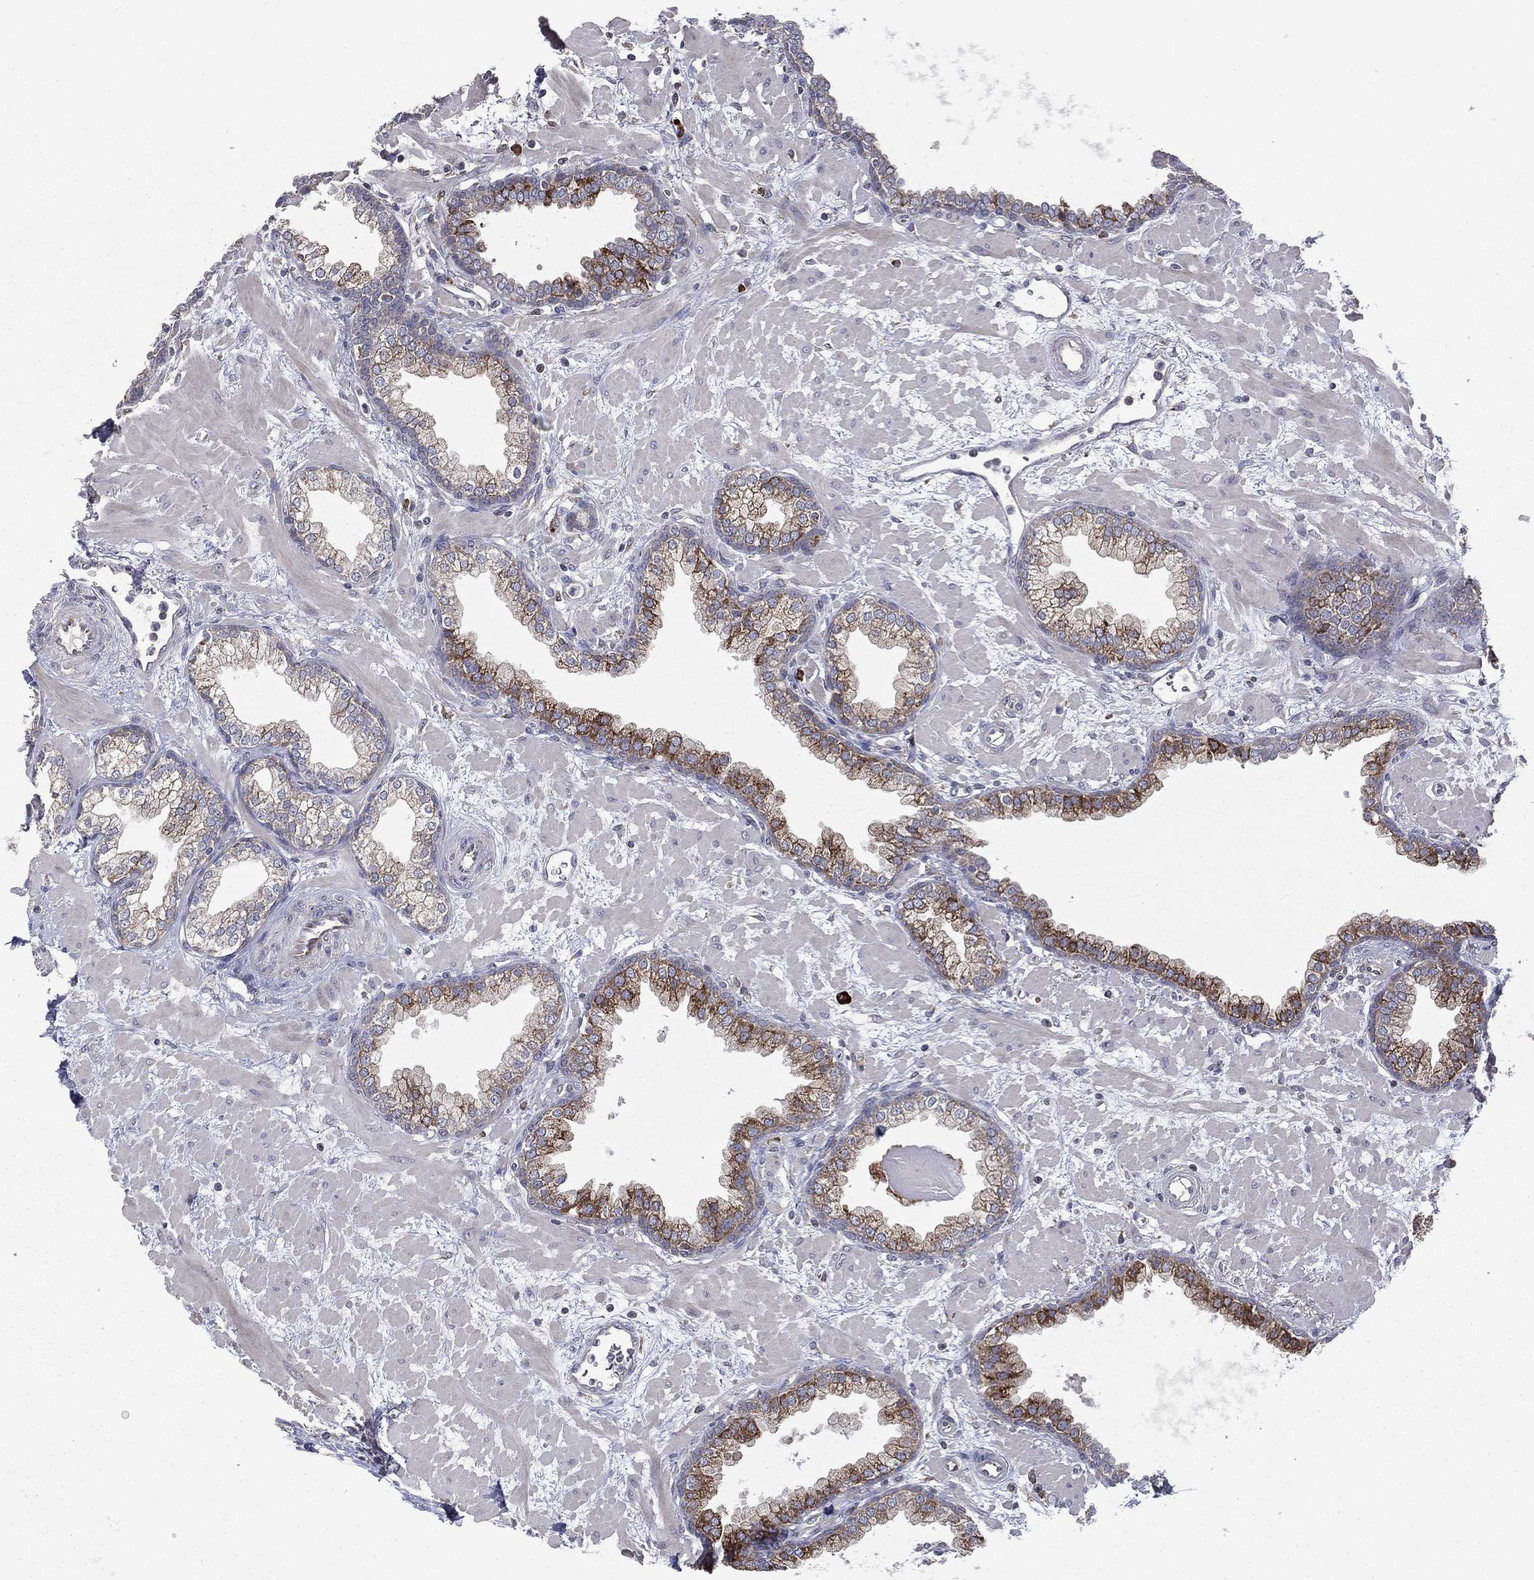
{"staining": {"intensity": "strong", "quantity": "25%-75%", "location": "cytoplasmic/membranous"}, "tissue": "prostate", "cell_type": "Glandular cells", "image_type": "normal", "snomed": [{"axis": "morphology", "description": "Normal tissue, NOS"}, {"axis": "topography", "description": "Prostate"}], "caption": "The image reveals staining of normal prostate, revealing strong cytoplasmic/membranous protein positivity (brown color) within glandular cells. The staining was performed using DAB to visualize the protein expression in brown, while the nuclei were stained in blue with hematoxylin (Magnification: 20x).", "gene": "C20orf96", "patient": {"sex": "male", "age": 63}}